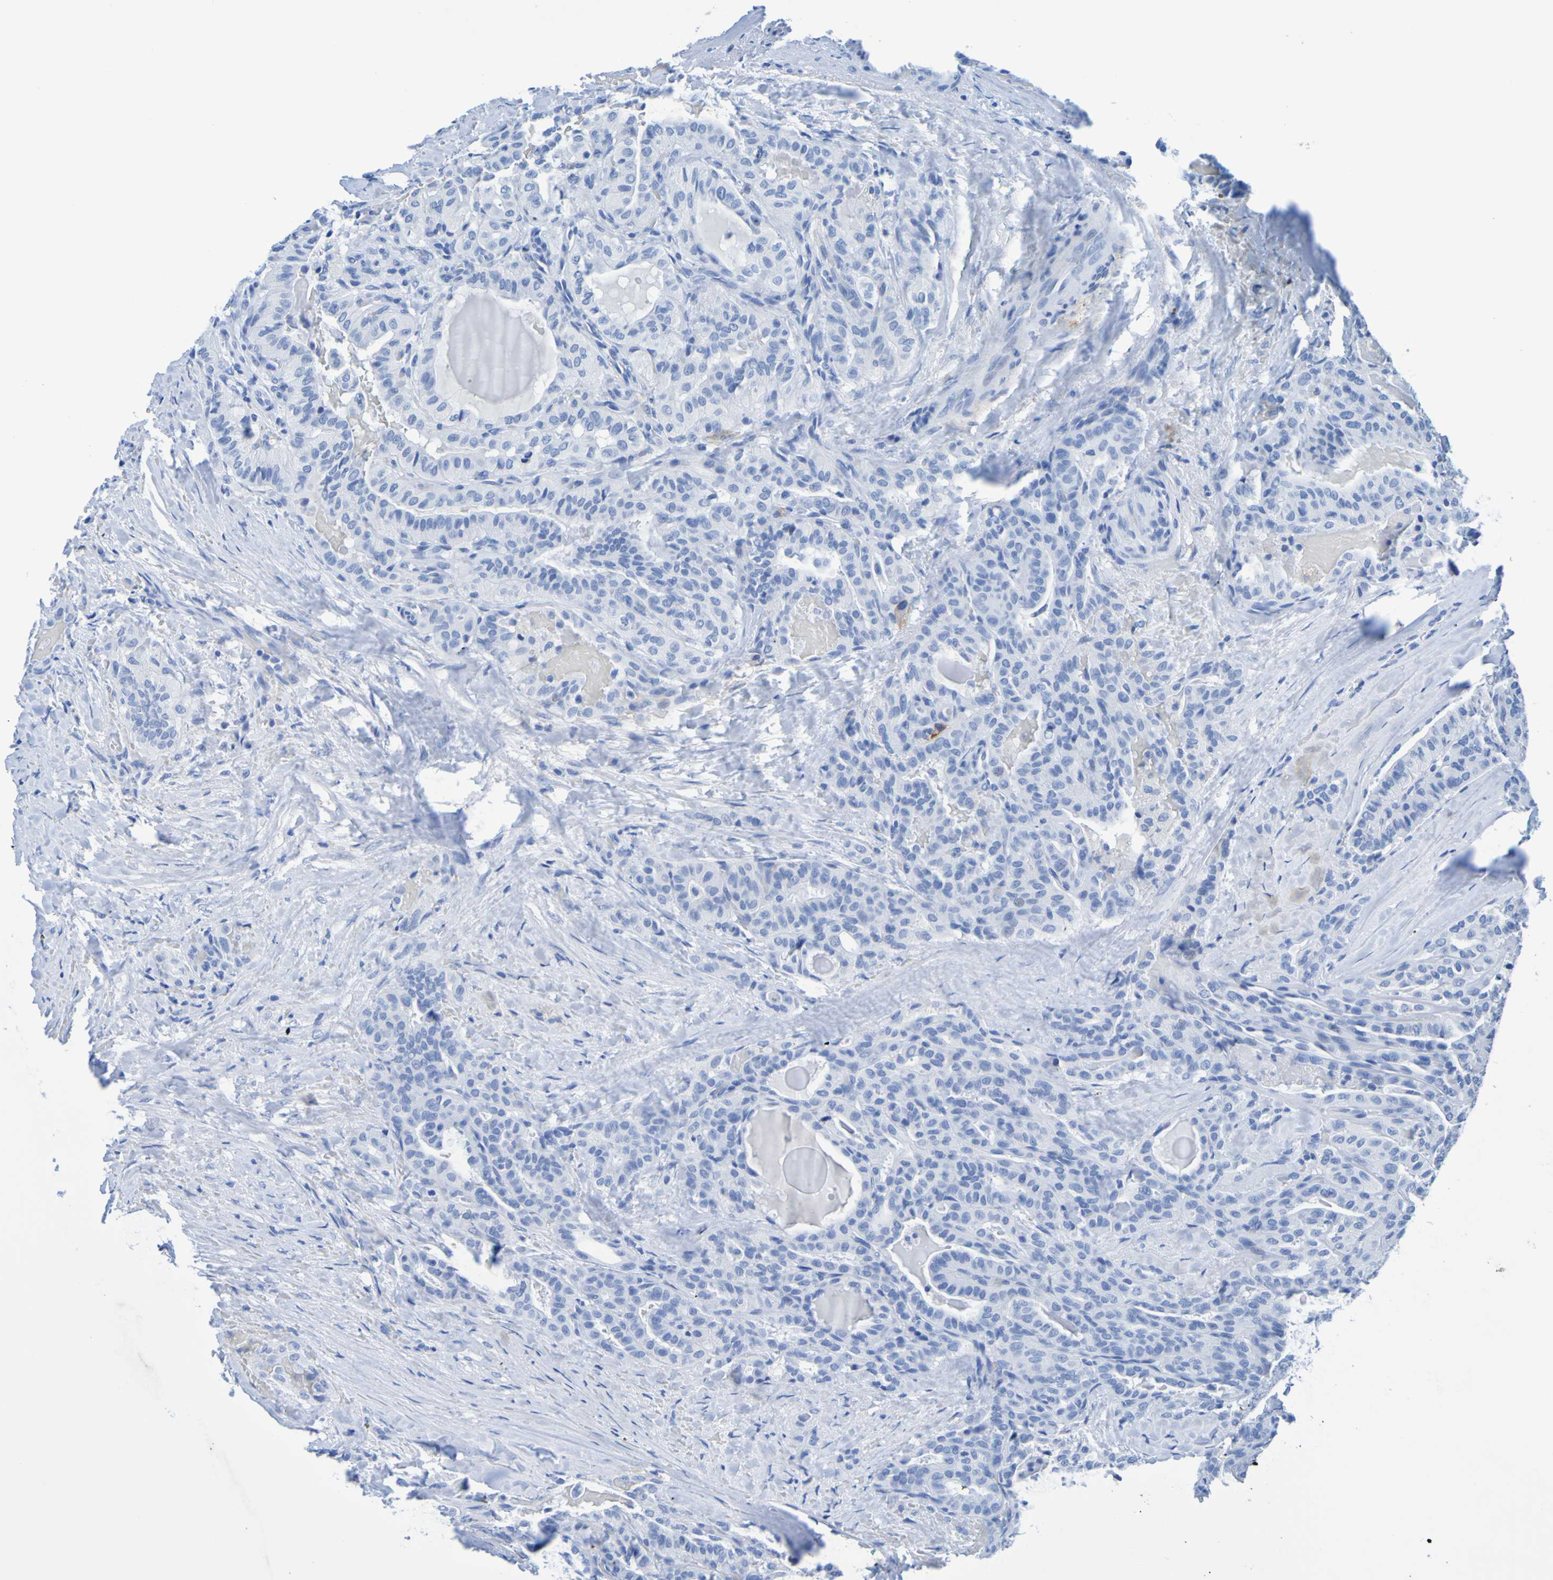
{"staining": {"intensity": "negative", "quantity": "none", "location": "none"}, "tissue": "thyroid cancer", "cell_type": "Tumor cells", "image_type": "cancer", "snomed": [{"axis": "morphology", "description": "Papillary adenocarcinoma, NOS"}, {"axis": "topography", "description": "Thyroid gland"}], "caption": "Tumor cells show no significant protein positivity in thyroid cancer. Nuclei are stained in blue.", "gene": "DPEP1", "patient": {"sex": "male", "age": 77}}